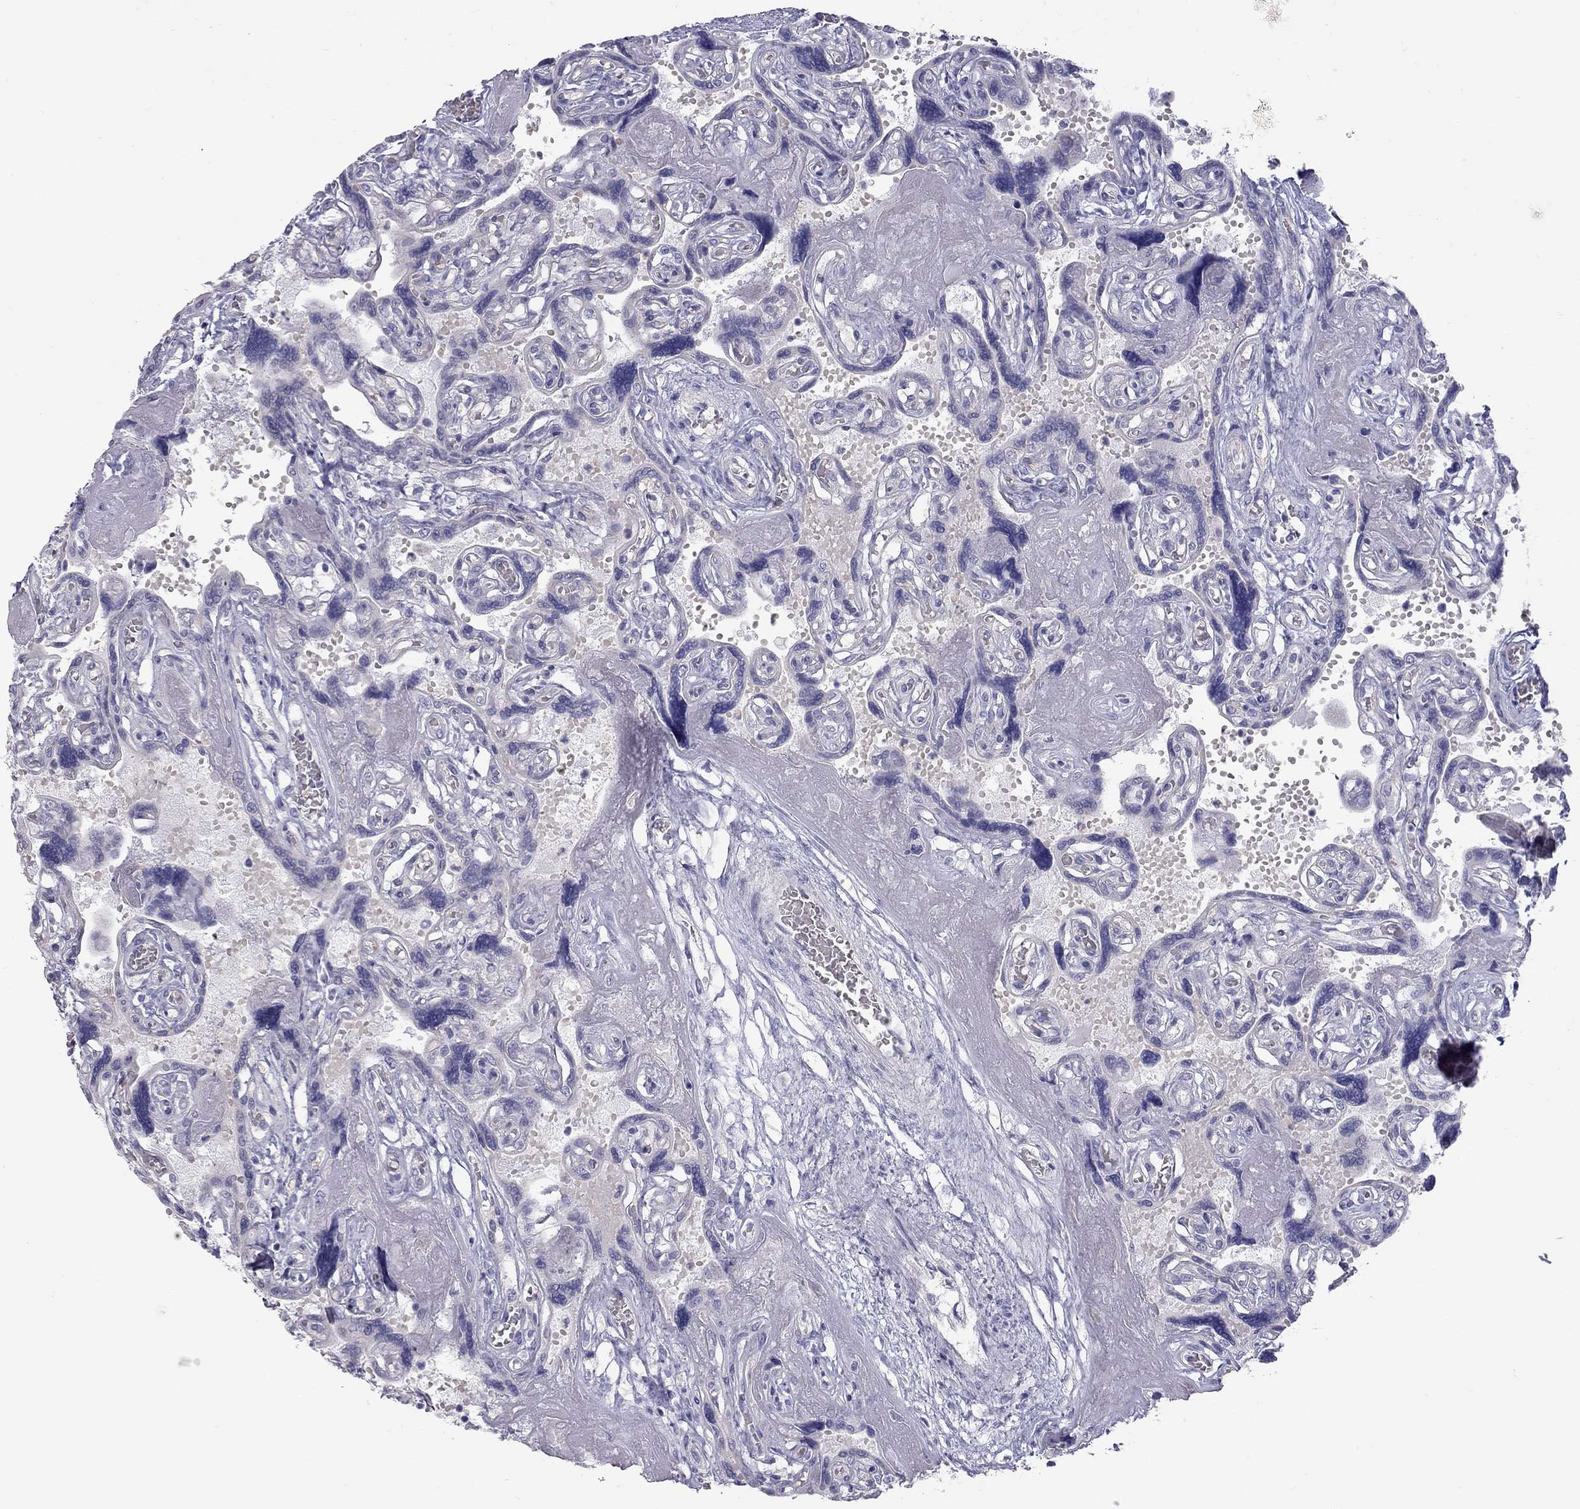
{"staining": {"intensity": "negative", "quantity": "none", "location": "none"}, "tissue": "placenta", "cell_type": "Decidual cells", "image_type": "normal", "snomed": [{"axis": "morphology", "description": "Normal tissue, NOS"}, {"axis": "topography", "description": "Placenta"}], "caption": "This micrograph is of normal placenta stained with immunohistochemistry (IHC) to label a protein in brown with the nuclei are counter-stained blue. There is no positivity in decidual cells.", "gene": "TDRD6", "patient": {"sex": "female", "age": 32}}